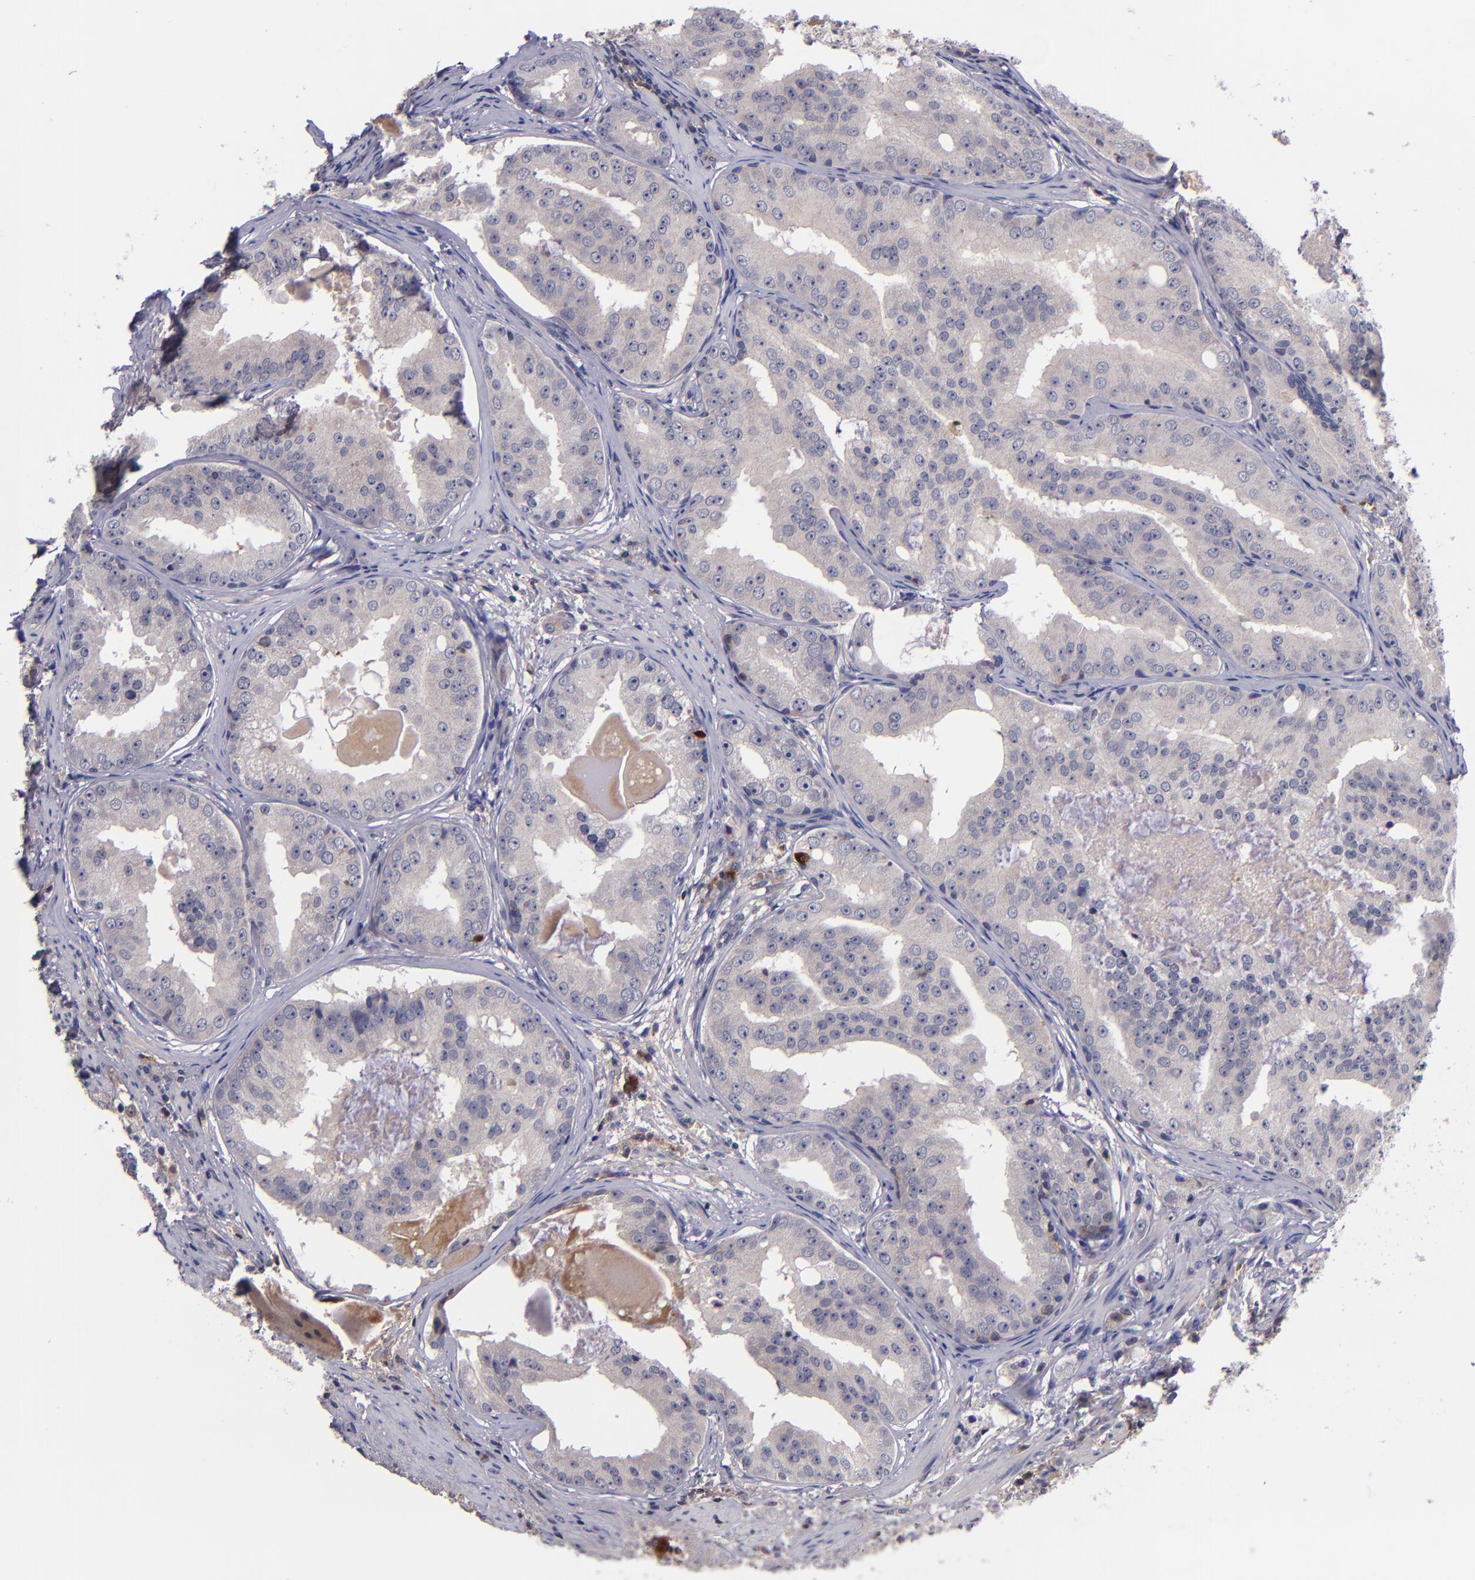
{"staining": {"intensity": "moderate", "quantity": ">75%", "location": "cytoplasmic/membranous"}, "tissue": "prostate cancer", "cell_type": "Tumor cells", "image_type": "cancer", "snomed": [{"axis": "morphology", "description": "Adenocarcinoma, High grade"}, {"axis": "topography", "description": "Prostate"}], "caption": "Human prostate cancer stained with a brown dye demonstrates moderate cytoplasmic/membranous positive expression in approximately >75% of tumor cells.", "gene": "RBP4", "patient": {"sex": "male", "age": 68}}